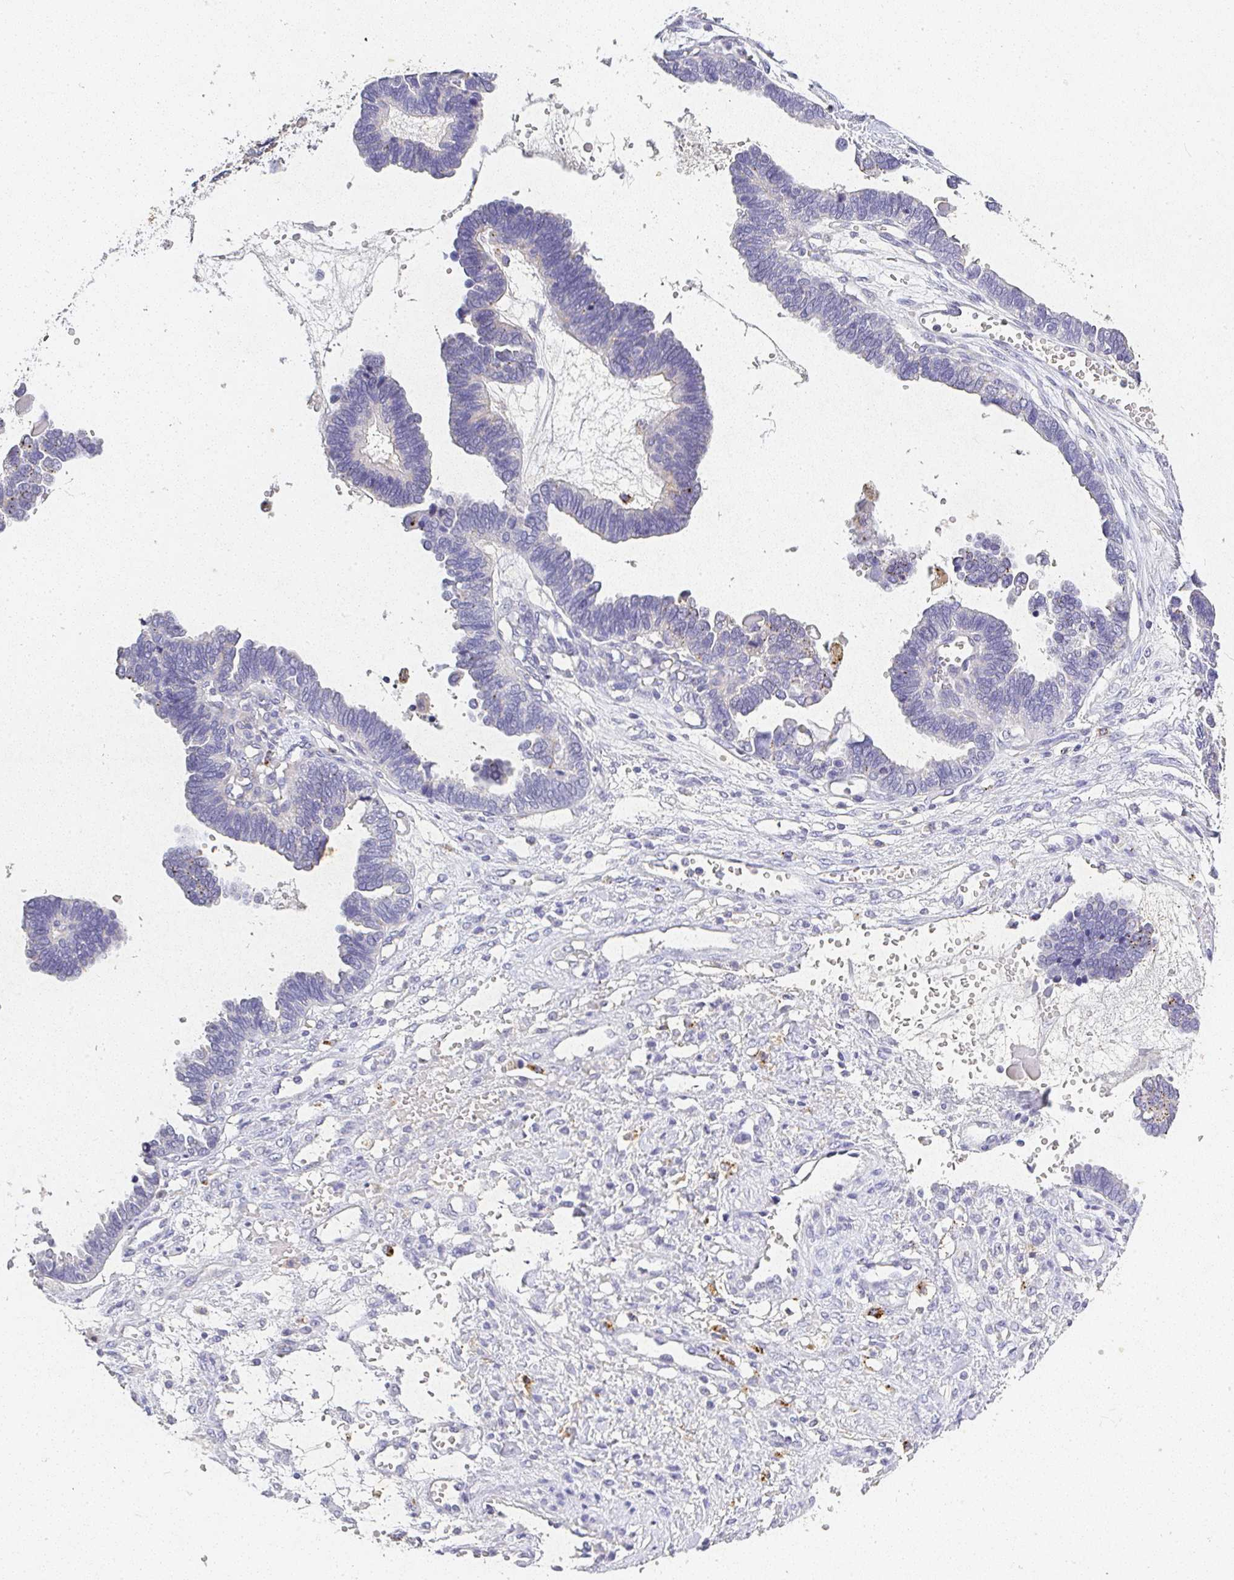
{"staining": {"intensity": "negative", "quantity": "none", "location": "none"}, "tissue": "ovarian cancer", "cell_type": "Tumor cells", "image_type": "cancer", "snomed": [{"axis": "morphology", "description": "Cystadenocarcinoma, serous, NOS"}, {"axis": "topography", "description": "Ovary"}], "caption": "The image shows no staining of tumor cells in ovarian cancer. (DAB IHC visualized using brightfield microscopy, high magnification).", "gene": "RPS2", "patient": {"sex": "female", "age": 51}}